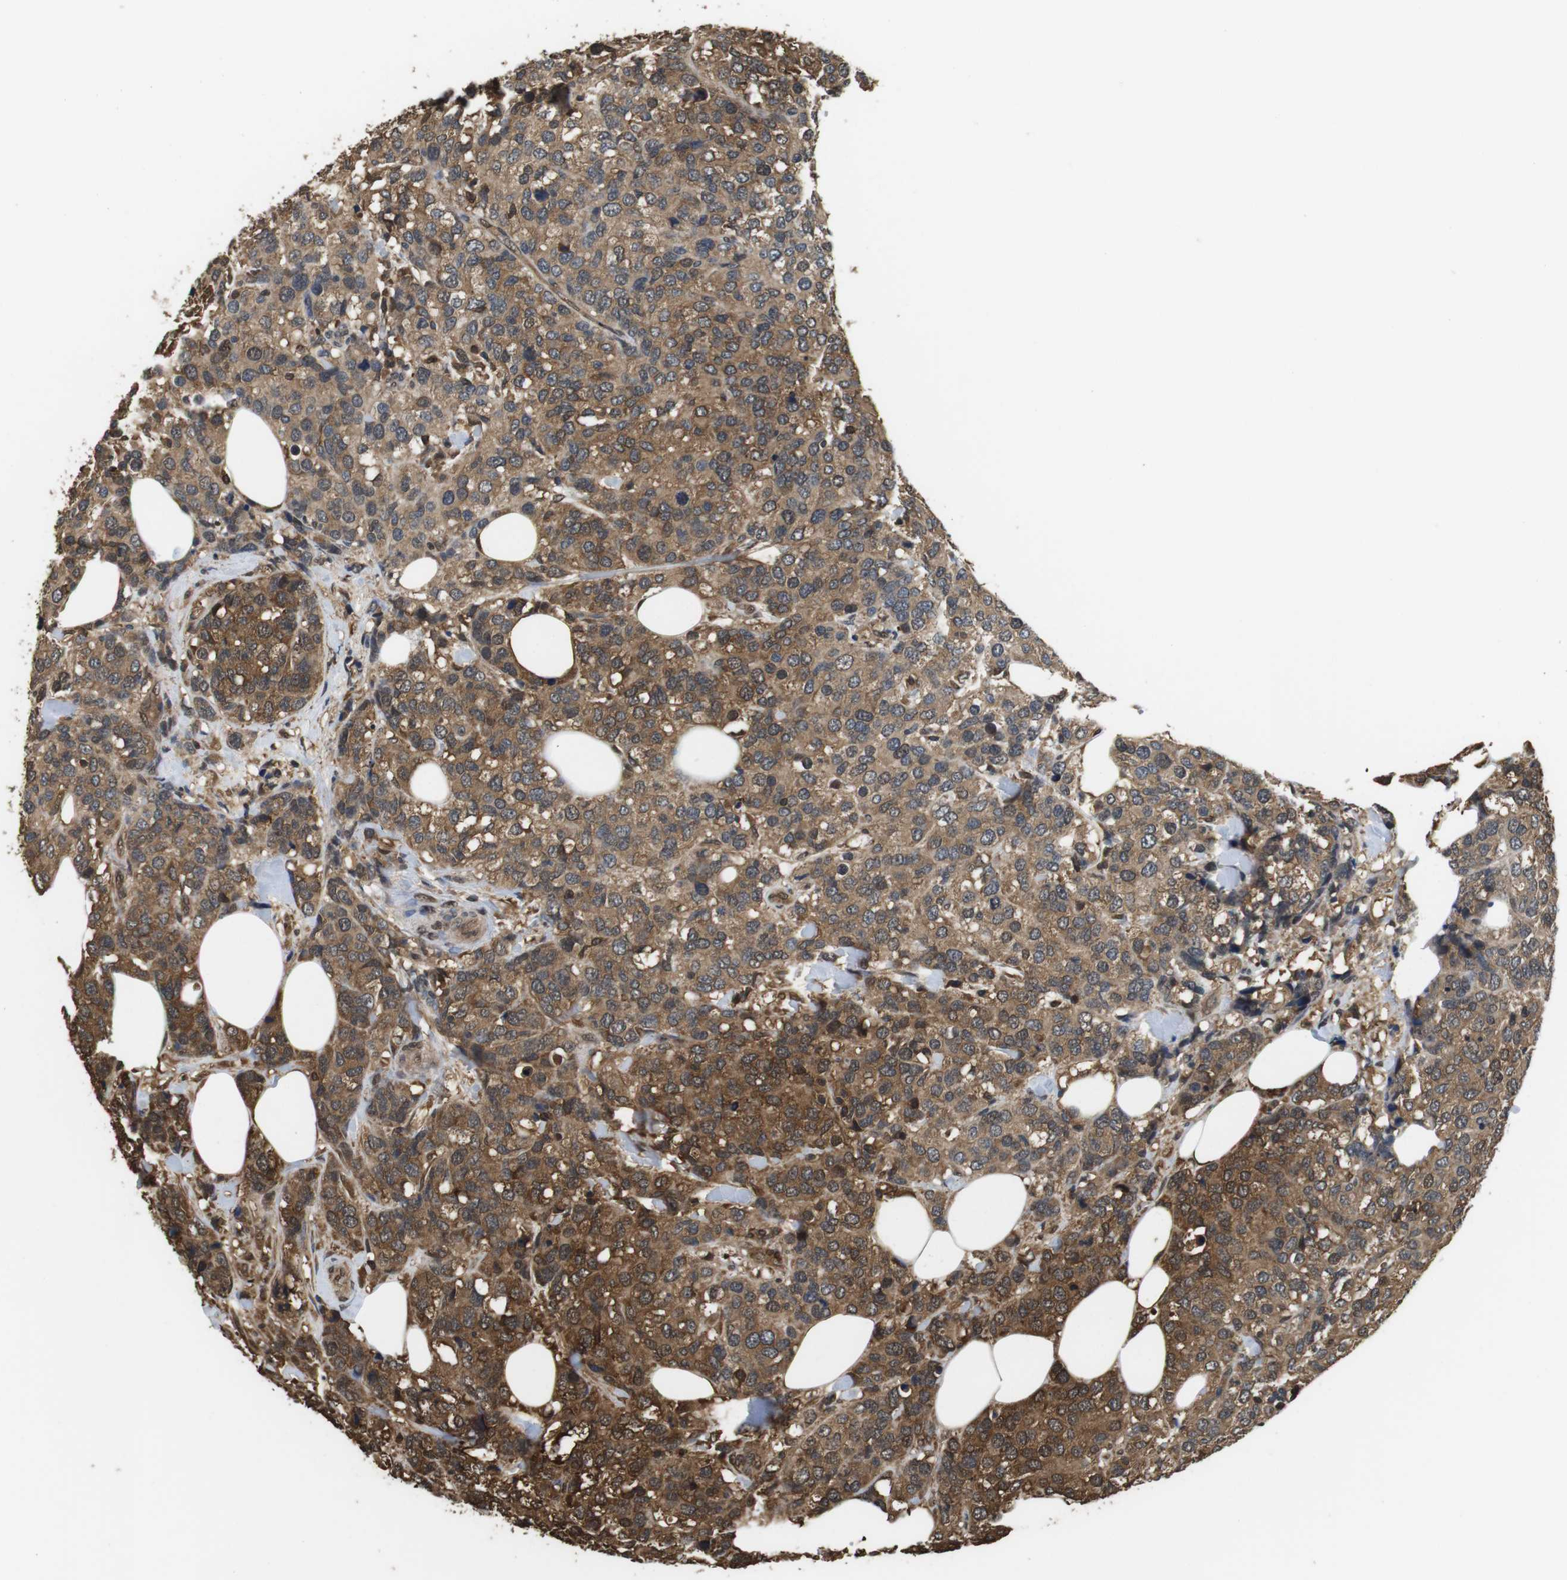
{"staining": {"intensity": "moderate", "quantity": ">75%", "location": "cytoplasmic/membranous"}, "tissue": "breast cancer", "cell_type": "Tumor cells", "image_type": "cancer", "snomed": [{"axis": "morphology", "description": "Lobular carcinoma"}, {"axis": "topography", "description": "Breast"}], "caption": "A medium amount of moderate cytoplasmic/membranous expression is seen in about >75% of tumor cells in lobular carcinoma (breast) tissue.", "gene": "LDHA", "patient": {"sex": "female", "age": 59}}